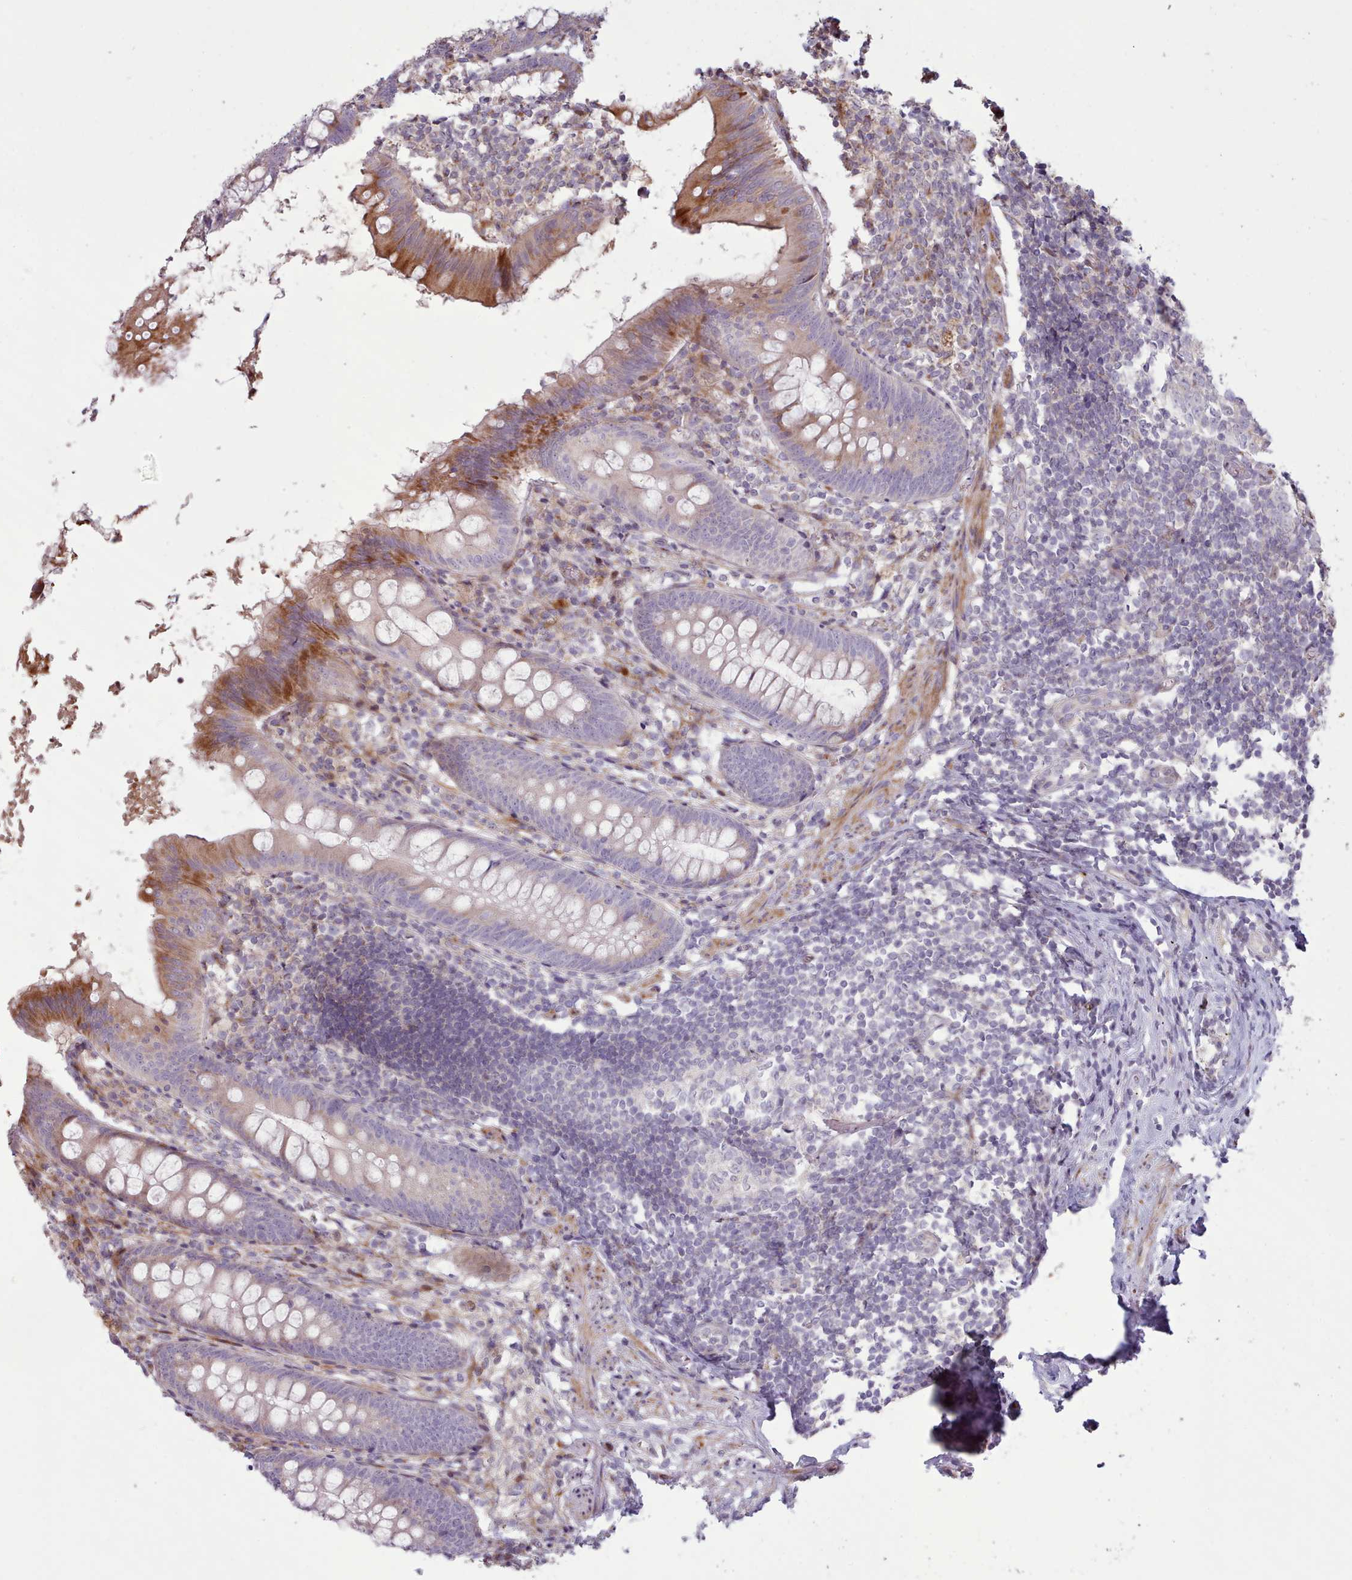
{"staining": {"intensity": "moderate", "quantity": "<25%", "location": "cytoplasmic/membranous"}, "tissue": "appendix", "cell_type": "Glandular cells", "image_type": "normal", "snomed": [{"axis": "morphology", "description": "Normal tissue, NOS"}, {"axis": "topography", "description": "Appendix"}], "caption": "Immunohistochemical staining of unremarkable human appendix exhibits <25% levels of moderate cytoplasmic/membranous protein staining in approximately <25% of glandular cells. (brown staining indicates protein expression, while blue staining denotes nuclei).", "gene": "PPP3R1", "patient": {"sex": "female", "age": 51}}